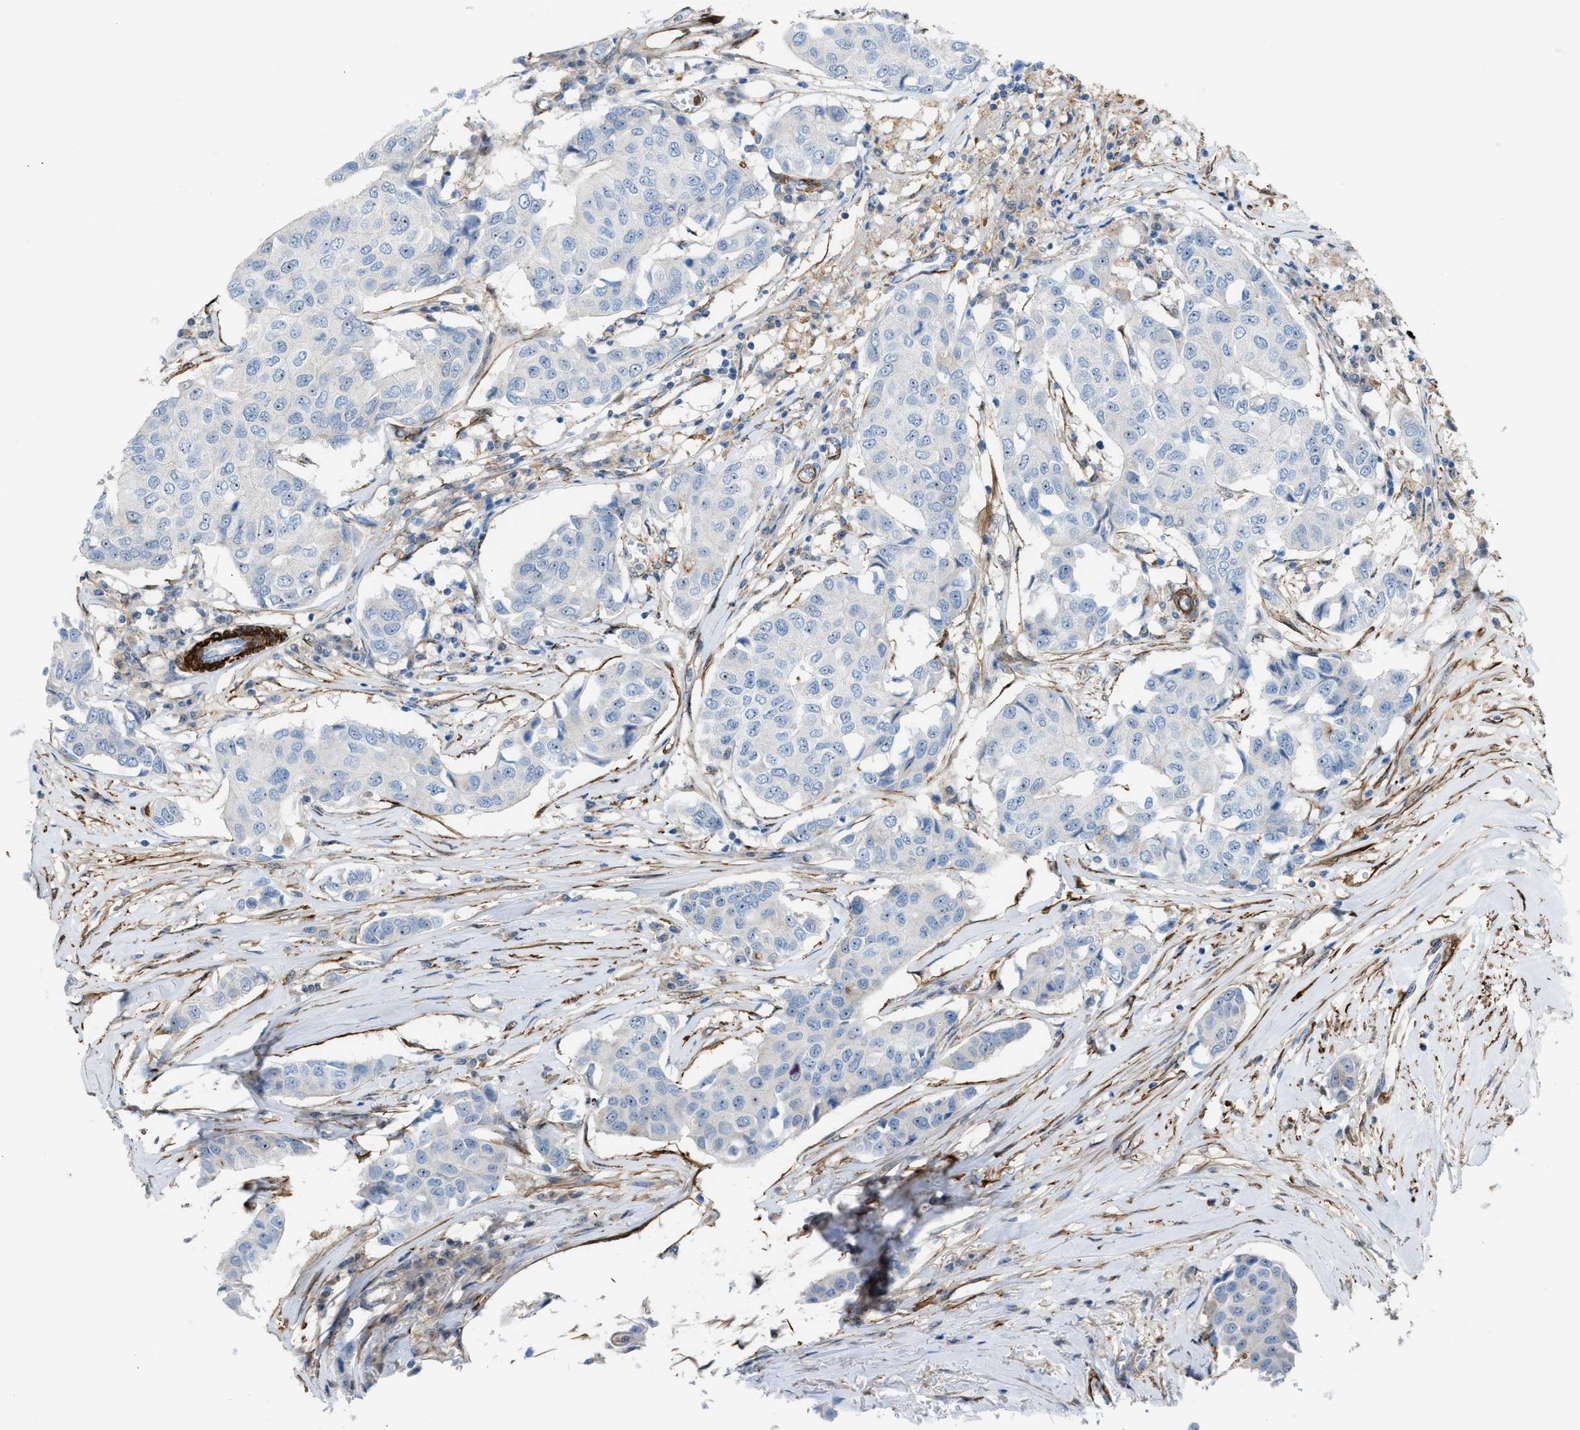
{"staining": {"intensity": "negative", "quantity": "none", "location": "none"}, "tissue": "breast cancer", "cell_type": "Tumor cells", "image_type": "cancer", "snomed": [{"axis": "morphology", "description": "Duct carcinoma"}, {"axis": "topography", "description": "Breast"}], "caption": "An immunohistochemistry image of breast cancer is shown. There is no staining in tumor cells of breast cancer.", "gene": "NQO2", "patient": {"sex": "female", "age": 80}}